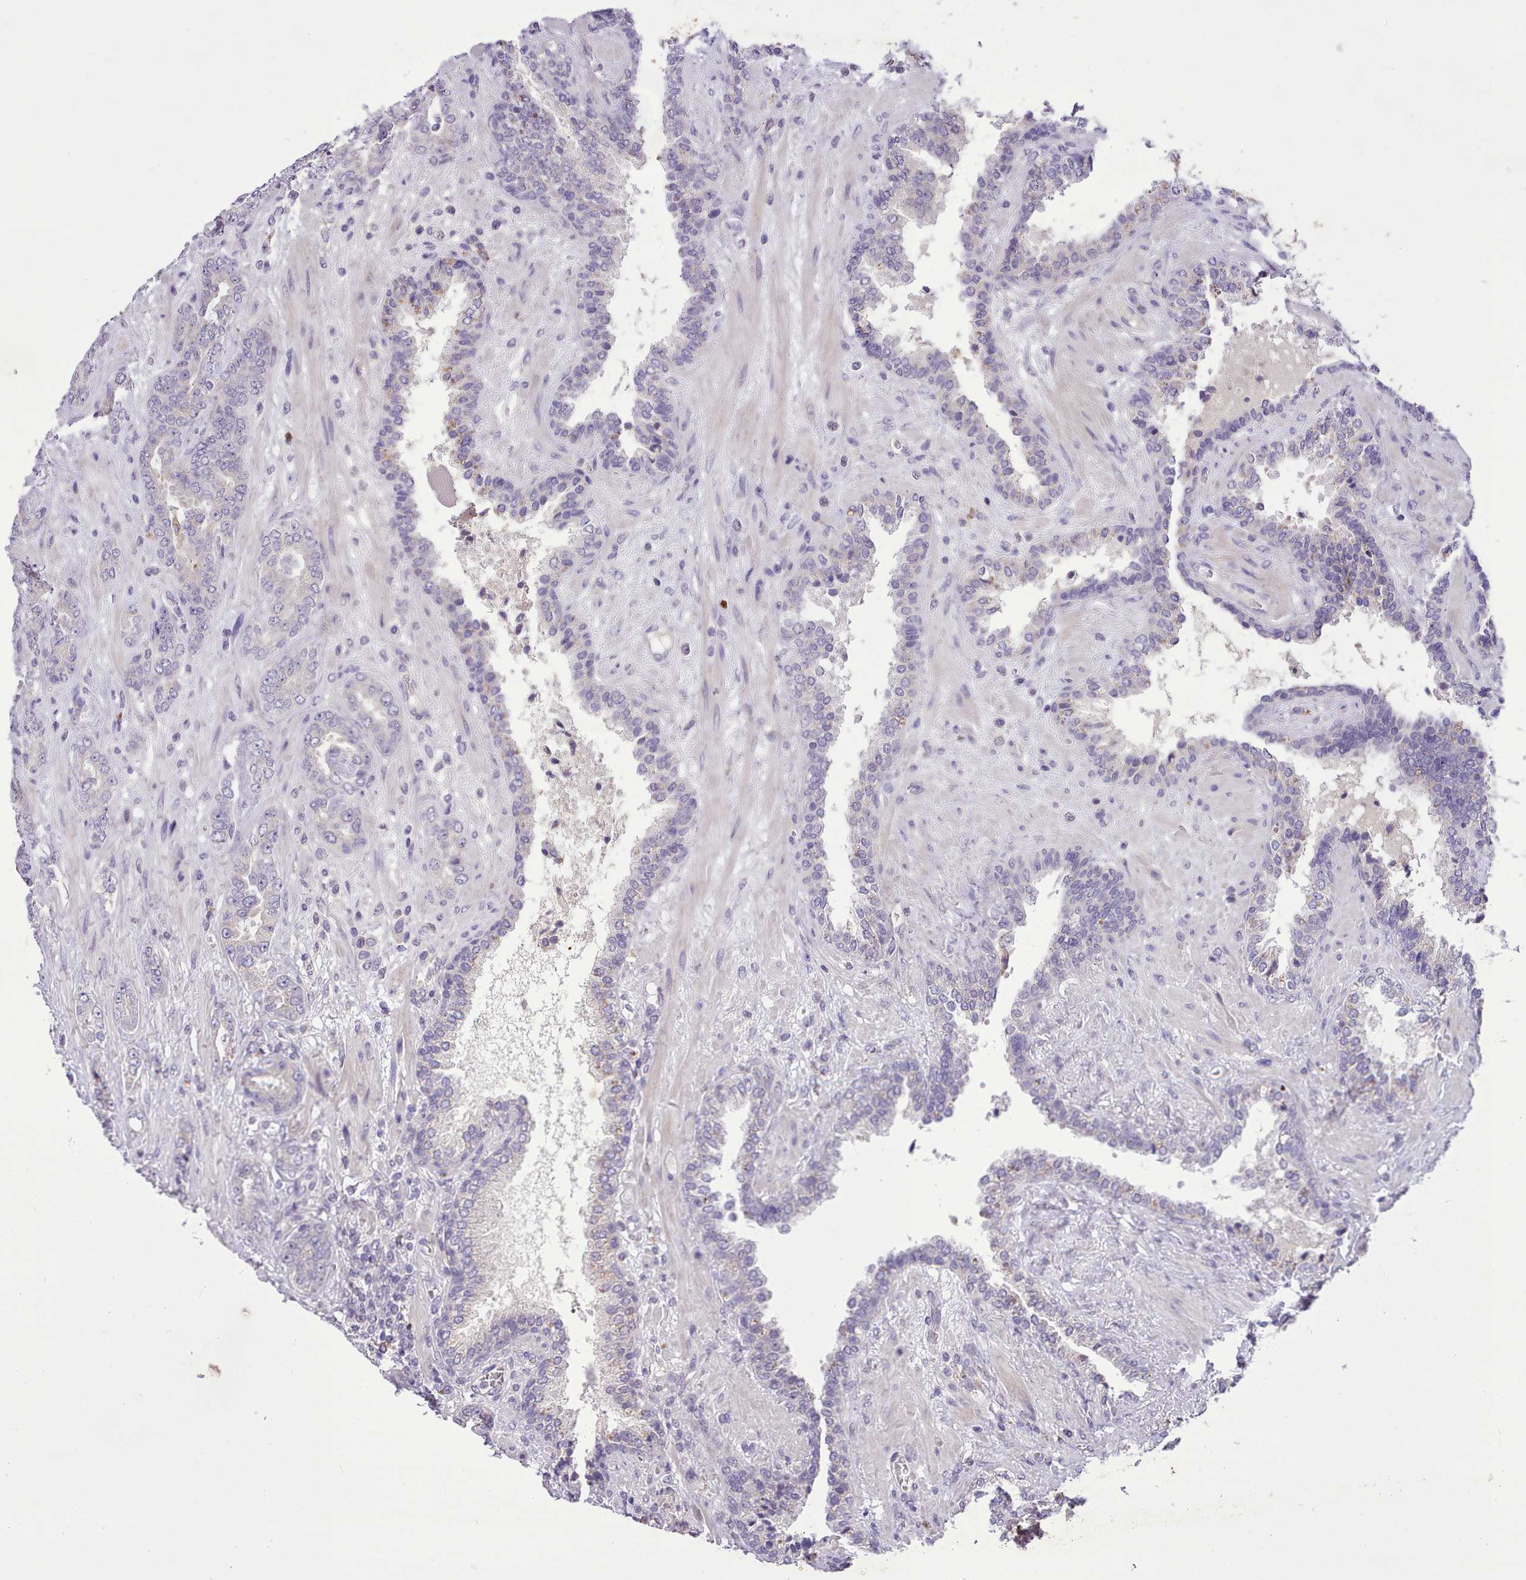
{"staining": {"intensity": "negative", "quantity": "none", "location": "none"}, "tissue": "prostate cancer", "cell_type": "Tumor cells", "image_type": "cancer", "snomed": [{"axis": "morphology", "description": "Adenocarcinoma, High grade"}, {"axis": "topography", "description": "Prostate"}], "caption": "IHC of prostate cancer shows no staining in tumor cells.", "gene": "FAM83E", "patient": {"sex": "male", "age": 71}}